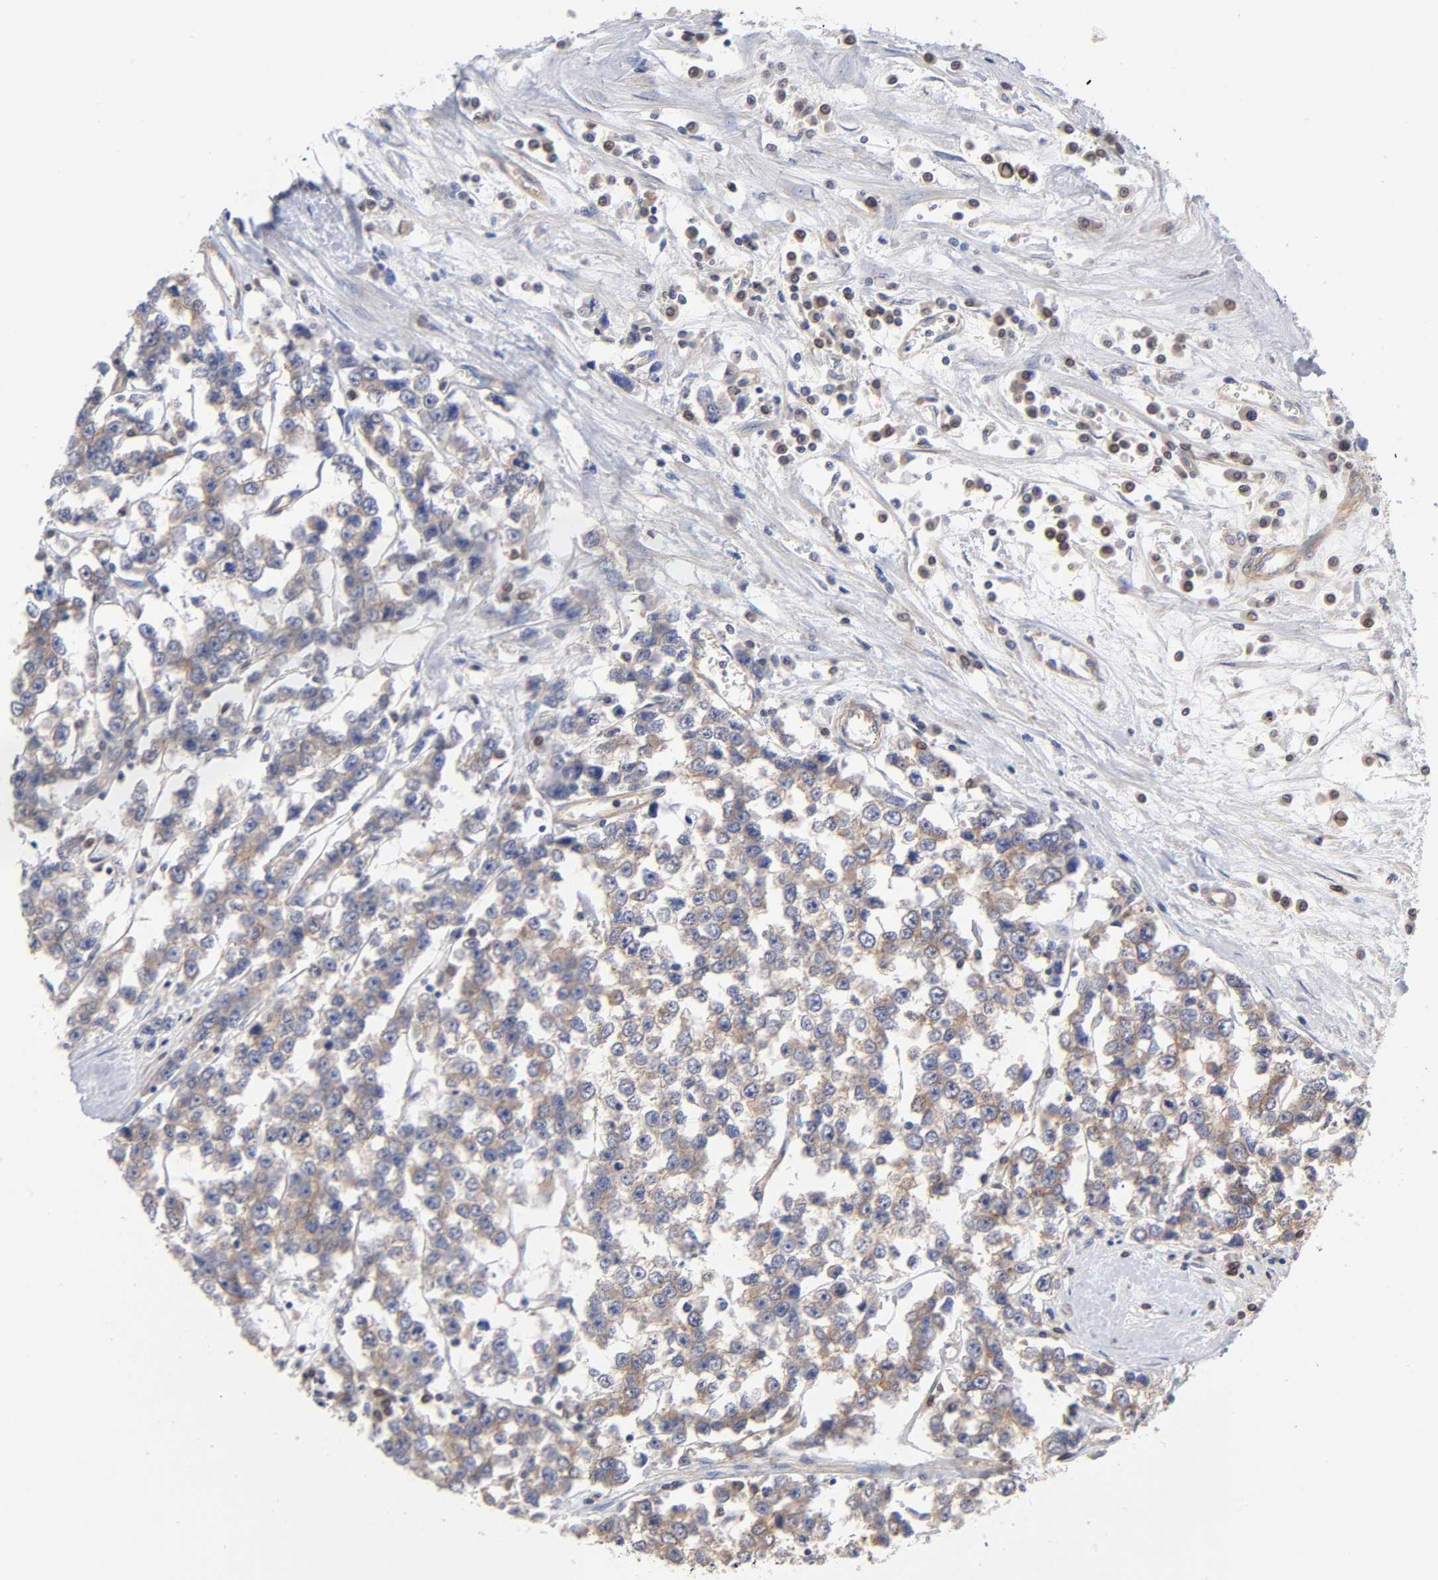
{"staining": {"intensity": "weak", "quantity": ">75%", "location": "cytoplasmic/membranous"}, "tissue": "testis cancer", "cell_type": "Tumor cells", "image_type": "cancer", "snomed": [{"axis": "morphology", "description": "Seminoma, NOS"}, {"axis": "morphology", "description": "Carcinoma, Embryonal, NOS"}, {"axis": "topography", "description": "Testis"}], "caption": "This is an image of immunohistochemistry (IHC) staining of testis cancer (embryonal carcinoma), which shows weak expression in the cytoplasmic/membranous of tumor cells.", "gene": "STRN3", "patient": {"sex": "male", "age": 52}}